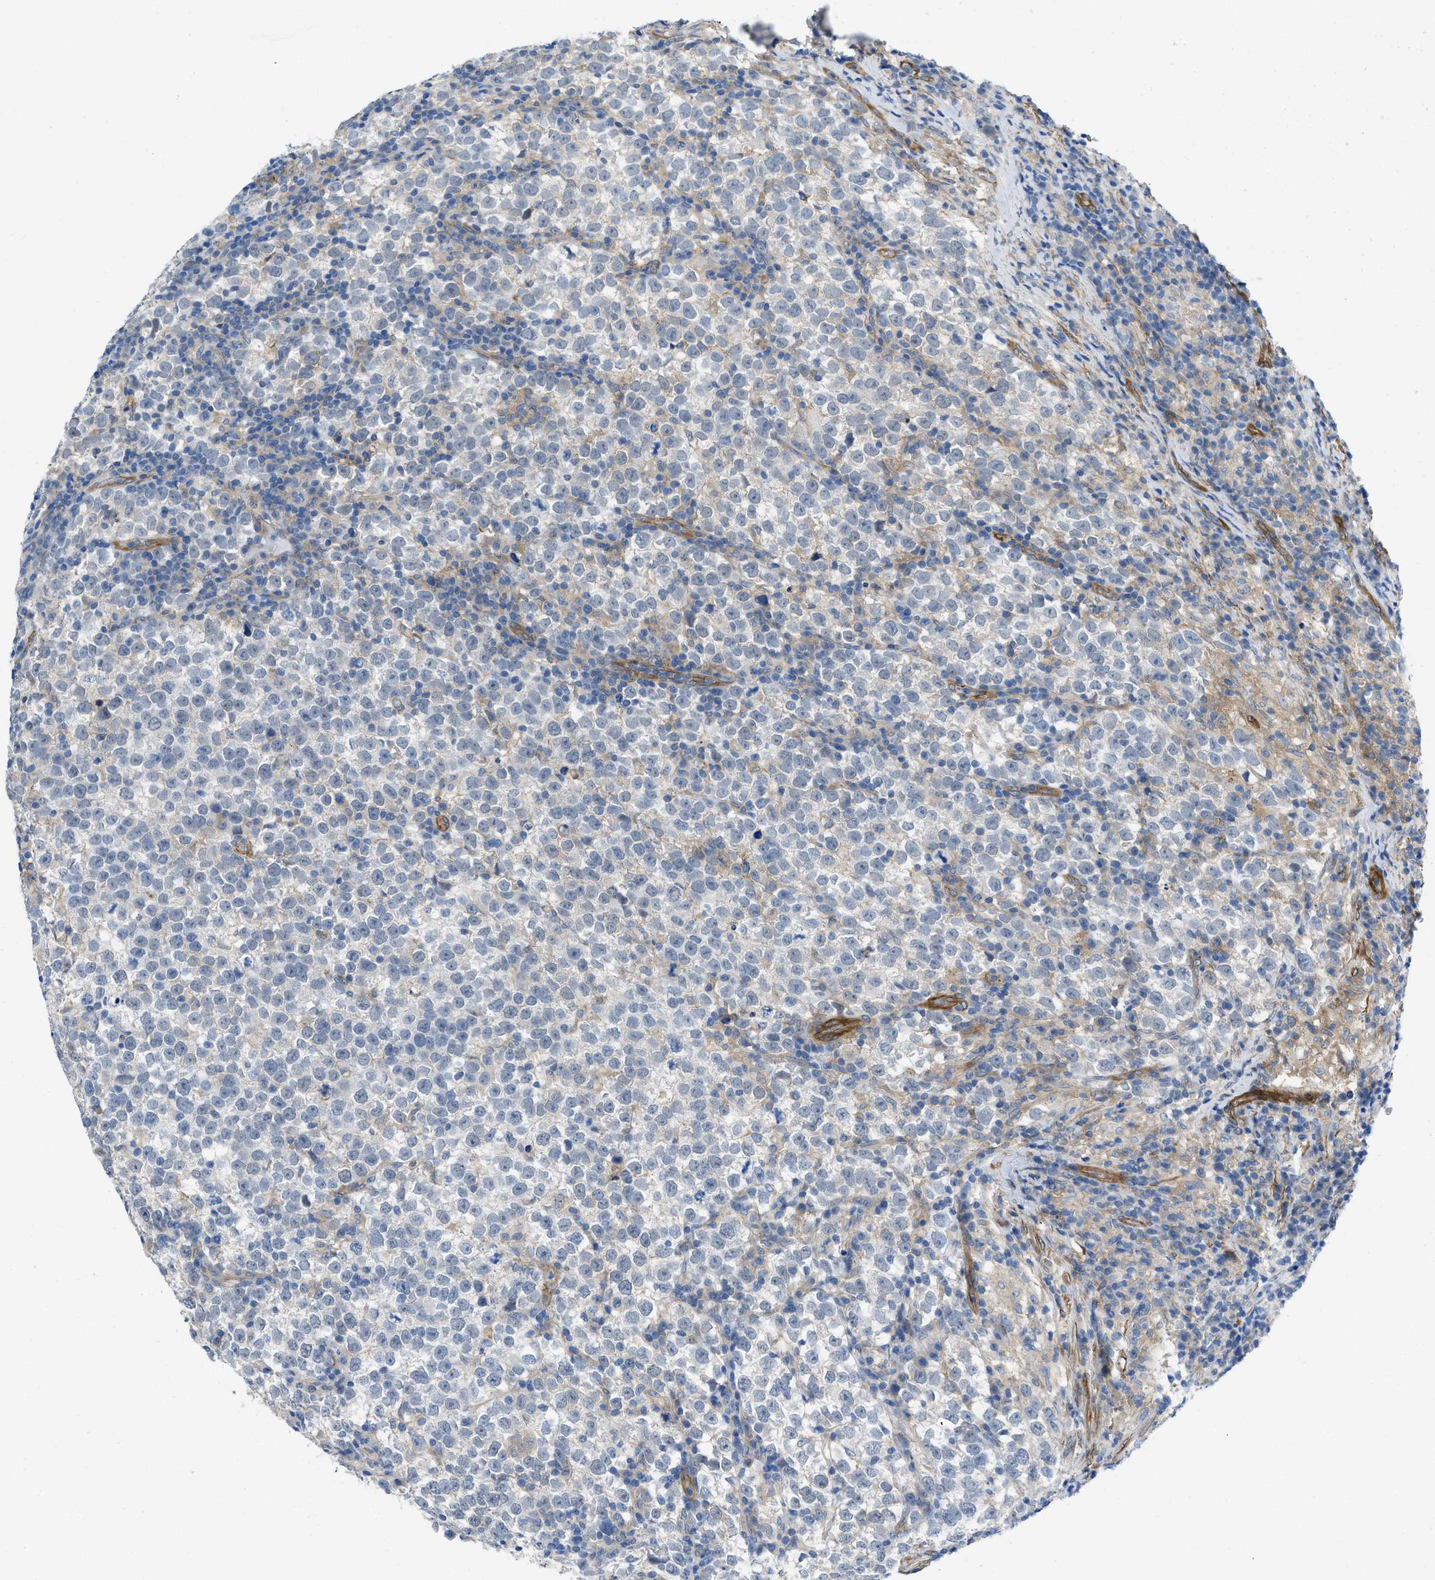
{"staining": {"intensity": "negative", "quantity": "none", "location": "none"}, "tissue": "testis cancer", "cell_type": "Tumor cells", "image_type": "cancer", "snomed": [{"axis": "morphology", "description": "Normal tissue, NOS"}, {"axis": "morphology", "description": "Seminoma, NOS"}, {"axis": "topography", "description": "Testis"}], "caption": "The histopathology image demonstrates no significant expression in tumor cells of testis cancer. Brightfield microscopy of immunohistochemistry stained with DAB (3,3'-diaminobenzidine) (brown) and hematoxylin (blue), captured at high magnification.", "gene": "PDLIM5", "patient": {"sex": "male", "age": 43}}